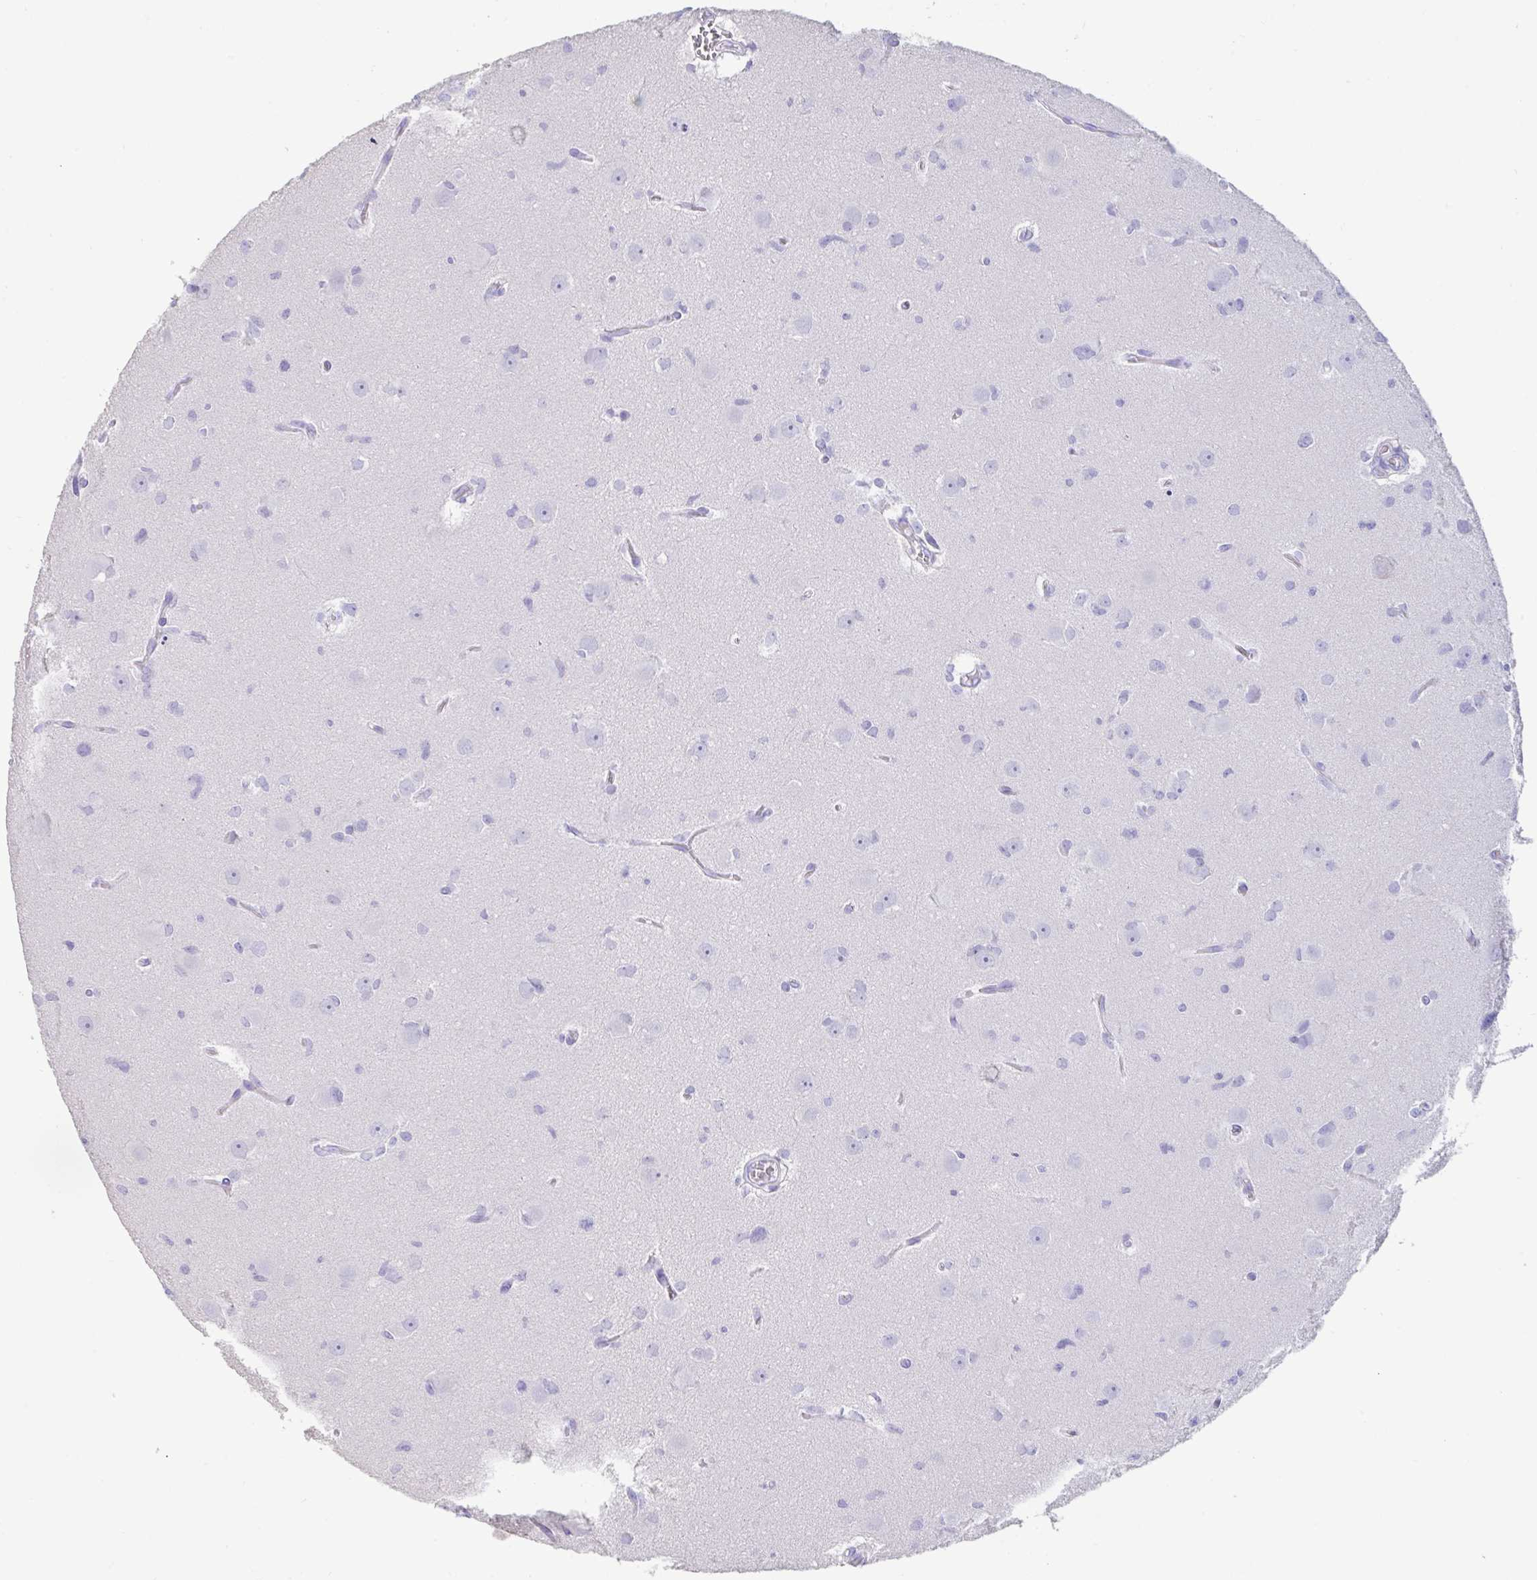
{"staining": {"intensity": "negative", "quantity": "none", "location": "none"}, "tissue": "glioma", "cell_type": "Tumor cells", "image_type": "cancer", "snomed": [{"axis": "morphology", "description": "Glioma, malignant, High grade"}, {"axis": "topography", "description": "Brain"}], "caption": "IHC photomicrograph of neoplastic tissue: human malignant glioma (high-grade) stained with DAB (3,3'-diaminobenzidine) displays no significant protein positivity in tumor cells. (Immunohistochemistry, brightfield microscopy, high magnification).", "gene": "TNNC1", "patient": {"sex": "male", "age": 23}}